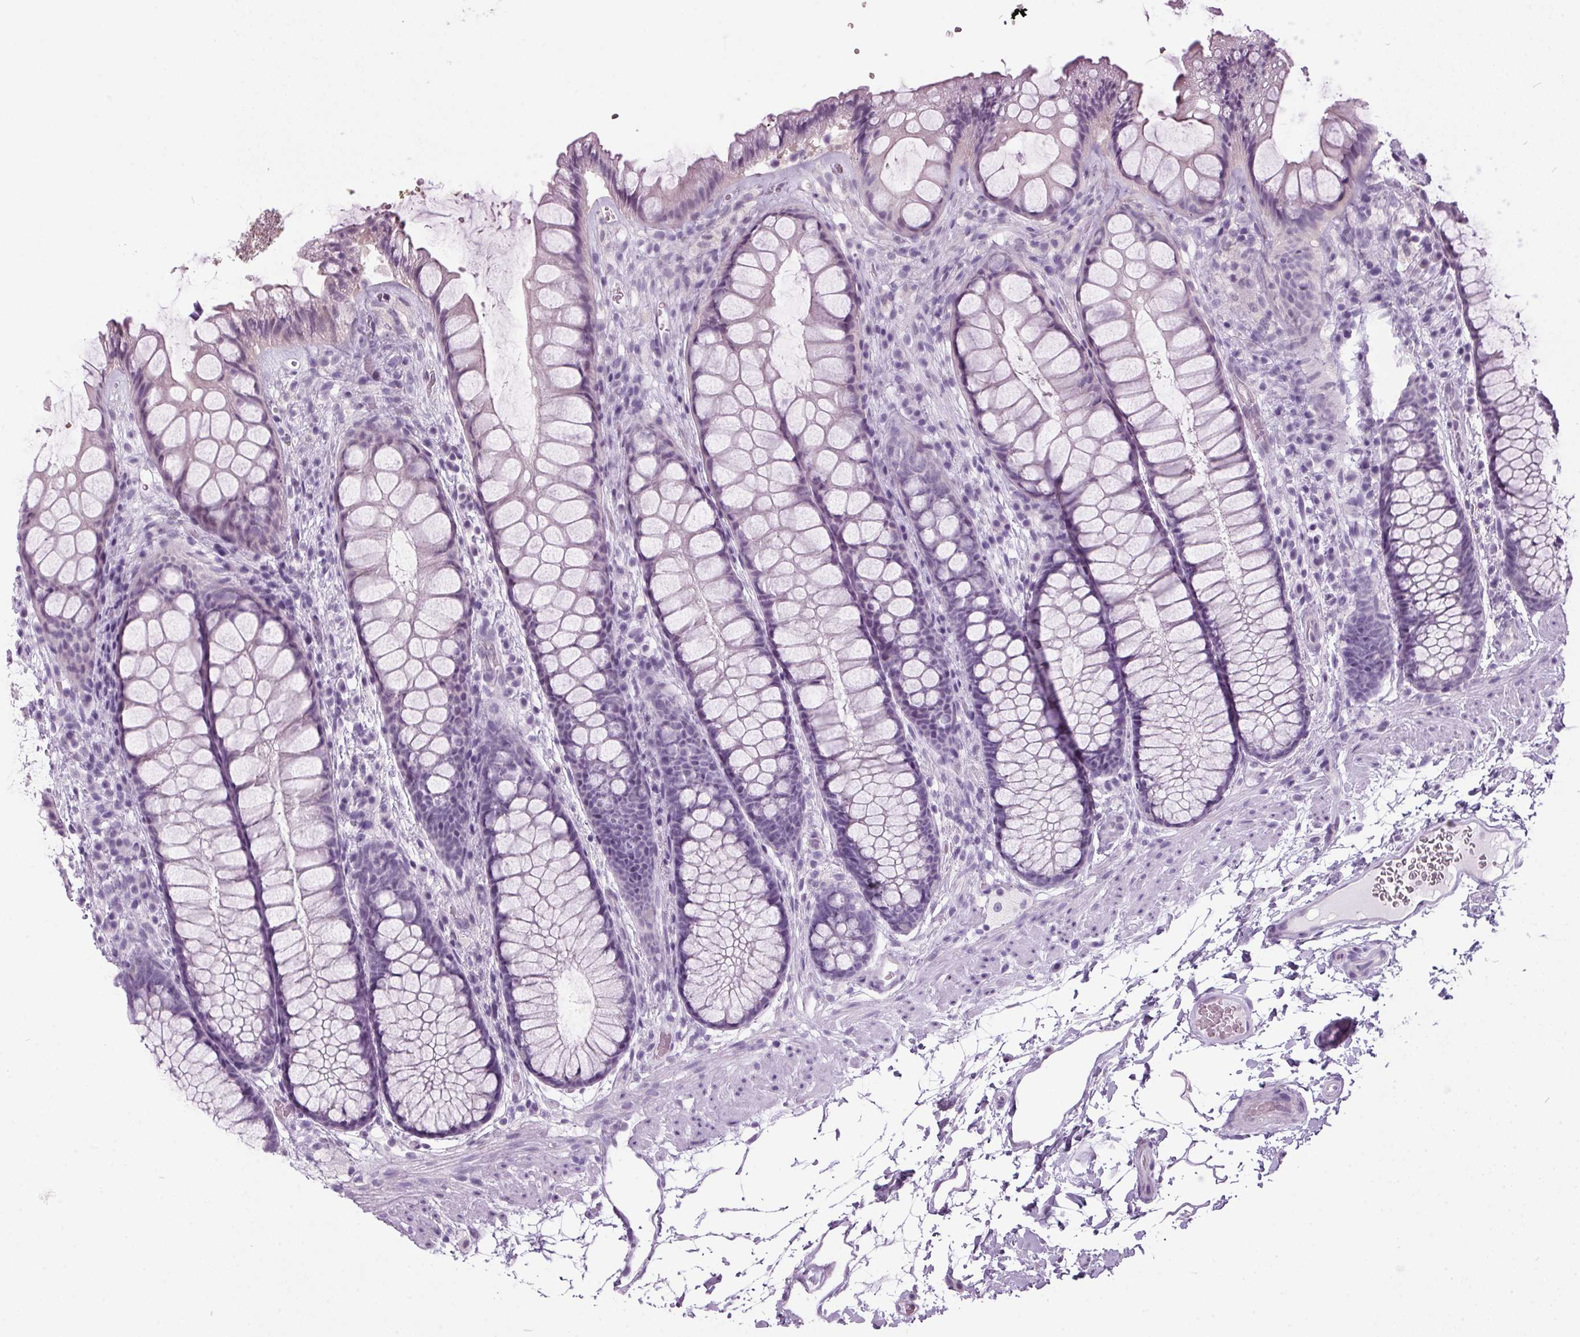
{"staining": {"intensity": "negative", "quantity": "none", "location": "none"}, "tissue": "rectum", "cell_type": "Glandular cells", "image_type": "normal", "snomed": [{"axis": "morphology", "description": "Normal tissue, NOS"}, {"axis": "topography", "description": "Rectum"}], "caption": "Image shows no significant protein expression in glandular cells of normal rectum.", "gene": "ODAD2", "patient": {"sex": "female", "age": 62}}